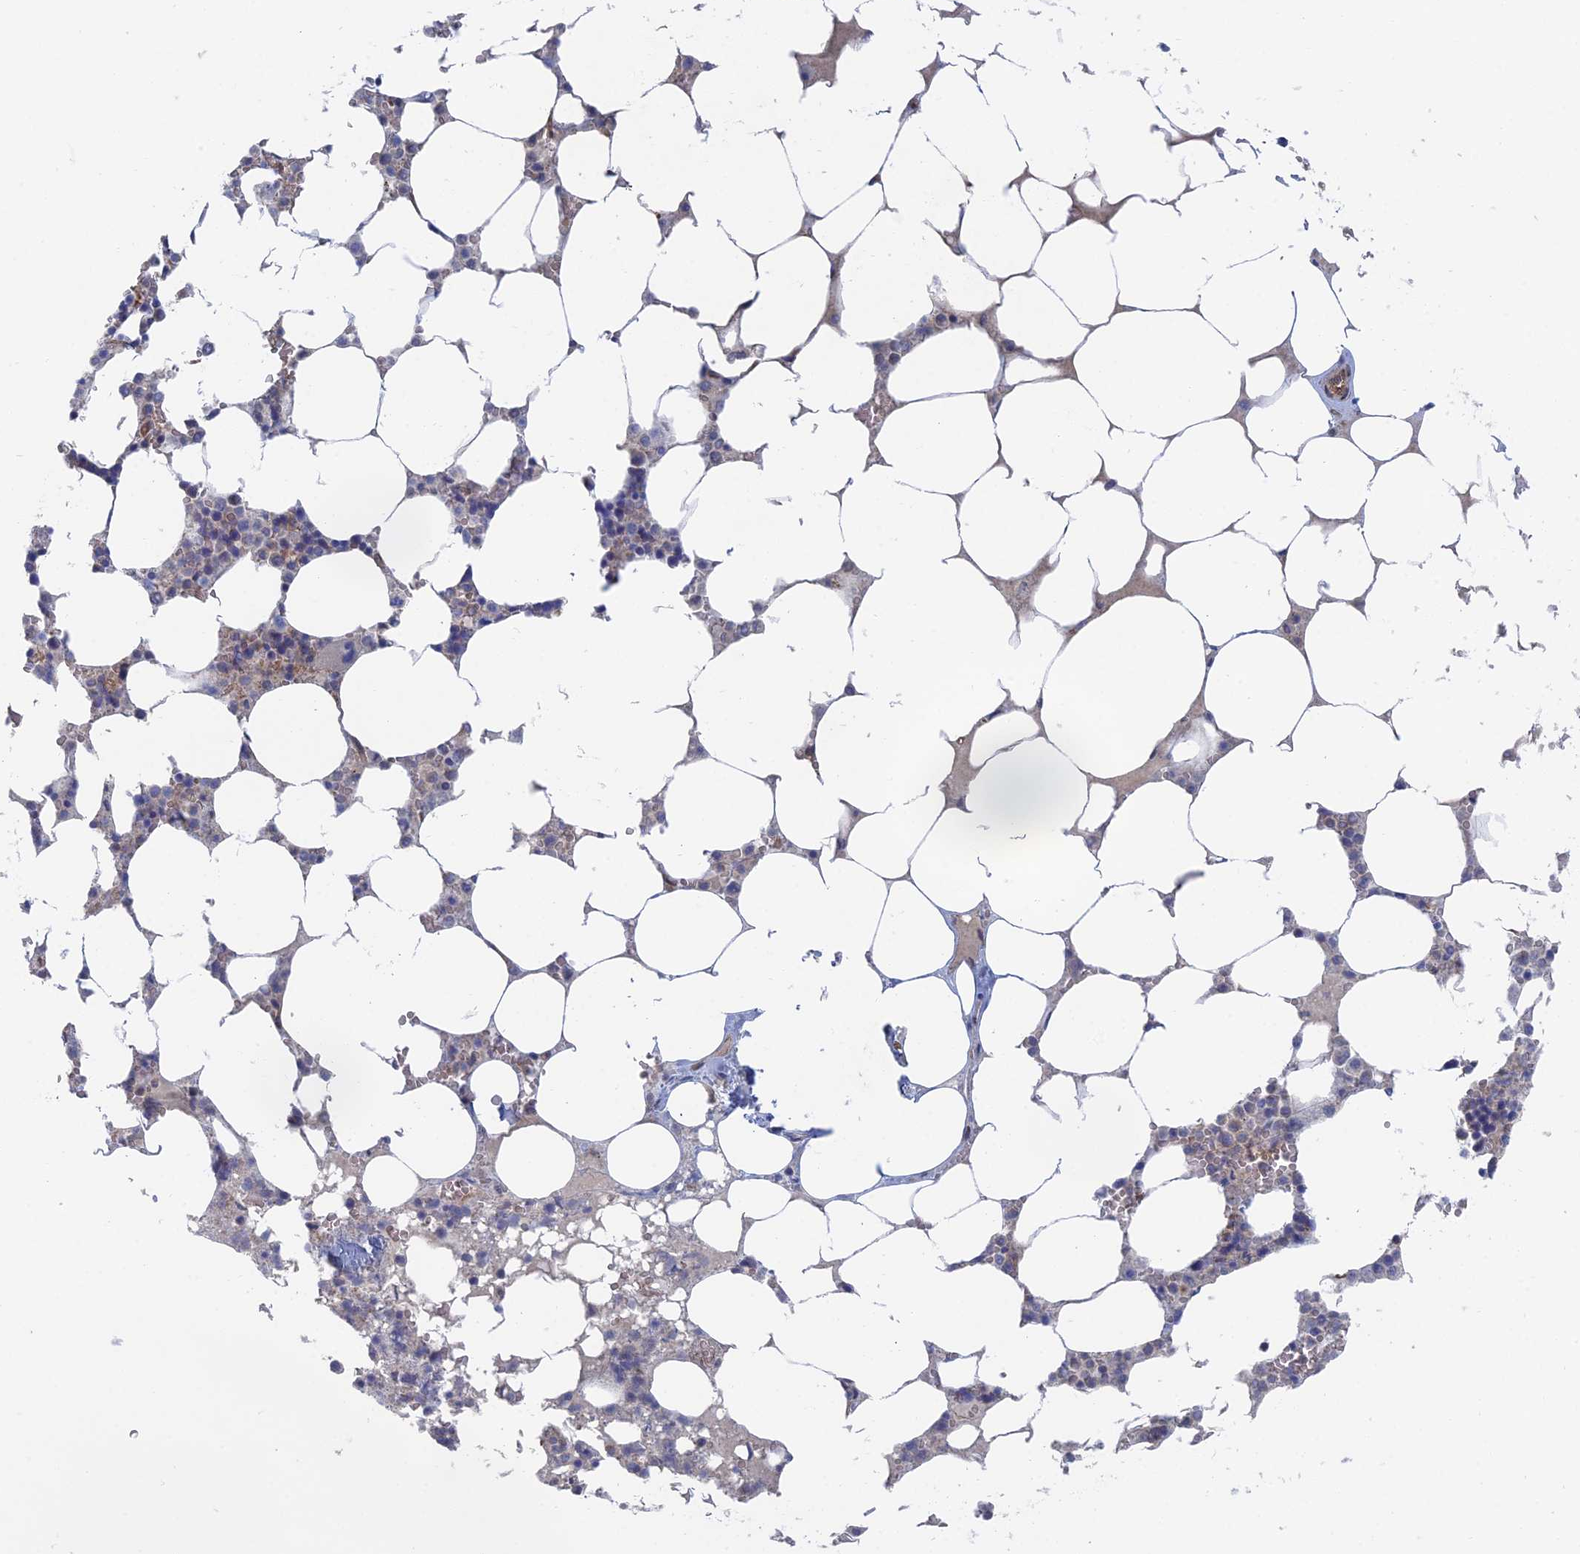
{"staining": {"intensity": "moderate", "quantity": "<25%", "location": "cytoplasmic/membranous"}, "tissue": "bone marrow", "cell_type": "Hematopoietic cells", "image_type": "normal", "snomed": [{"axis": "morphology", "description": "Normal tissue, NOS"}, {"axis": "topography", "description": "Bone marrow"}], "caption": "Immunohistochemical staining of benign human bone marrow demonstrates moderate cytoplasmic/membranous protein positivity in about <25% of hematopoietic cells.", "gene": "ARAP3", "patient": {"sex": "male", "age": 64}}